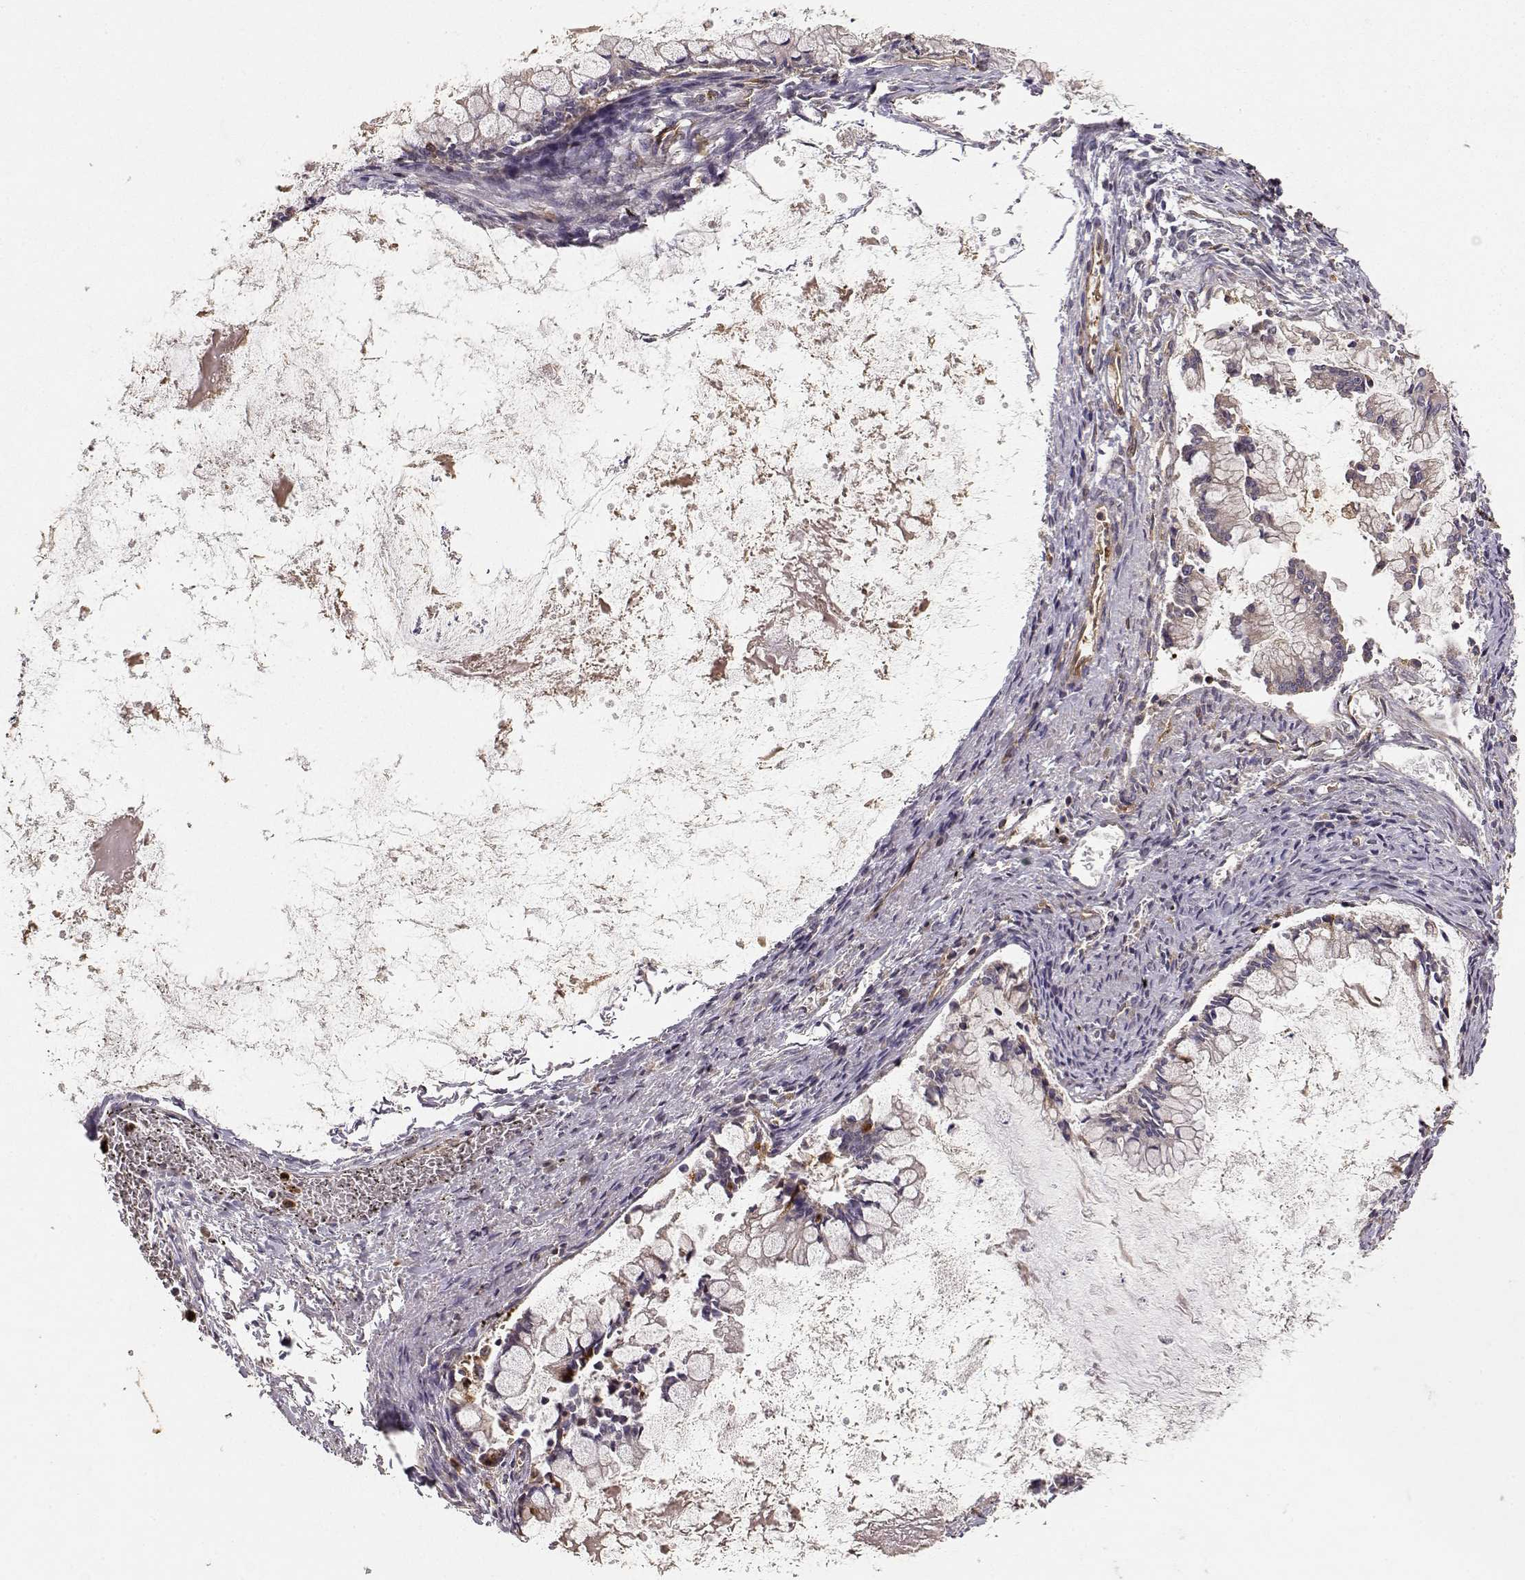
{"staining": {"intensity": "negative", "quantity": "none", "location": "none"}, "tissue": "ovarian cancer", "cell_type": "Tumor cells", "image_type": "cancer", "snomed": [{"axis": "morphology", "description": "Cystadenocarcinoma, mucinous, NOS"}, {"axis": "topography", "description": "Ovary"}], "caption": "This is a micrograph of immunohistochemistry (IHC) staining of mucinous cystadenocarcinoma (ovarian), which shows no expression in tumor cells.", "gene": "ARHGEF2", "patient": {"sex": "female", "age": 67}}